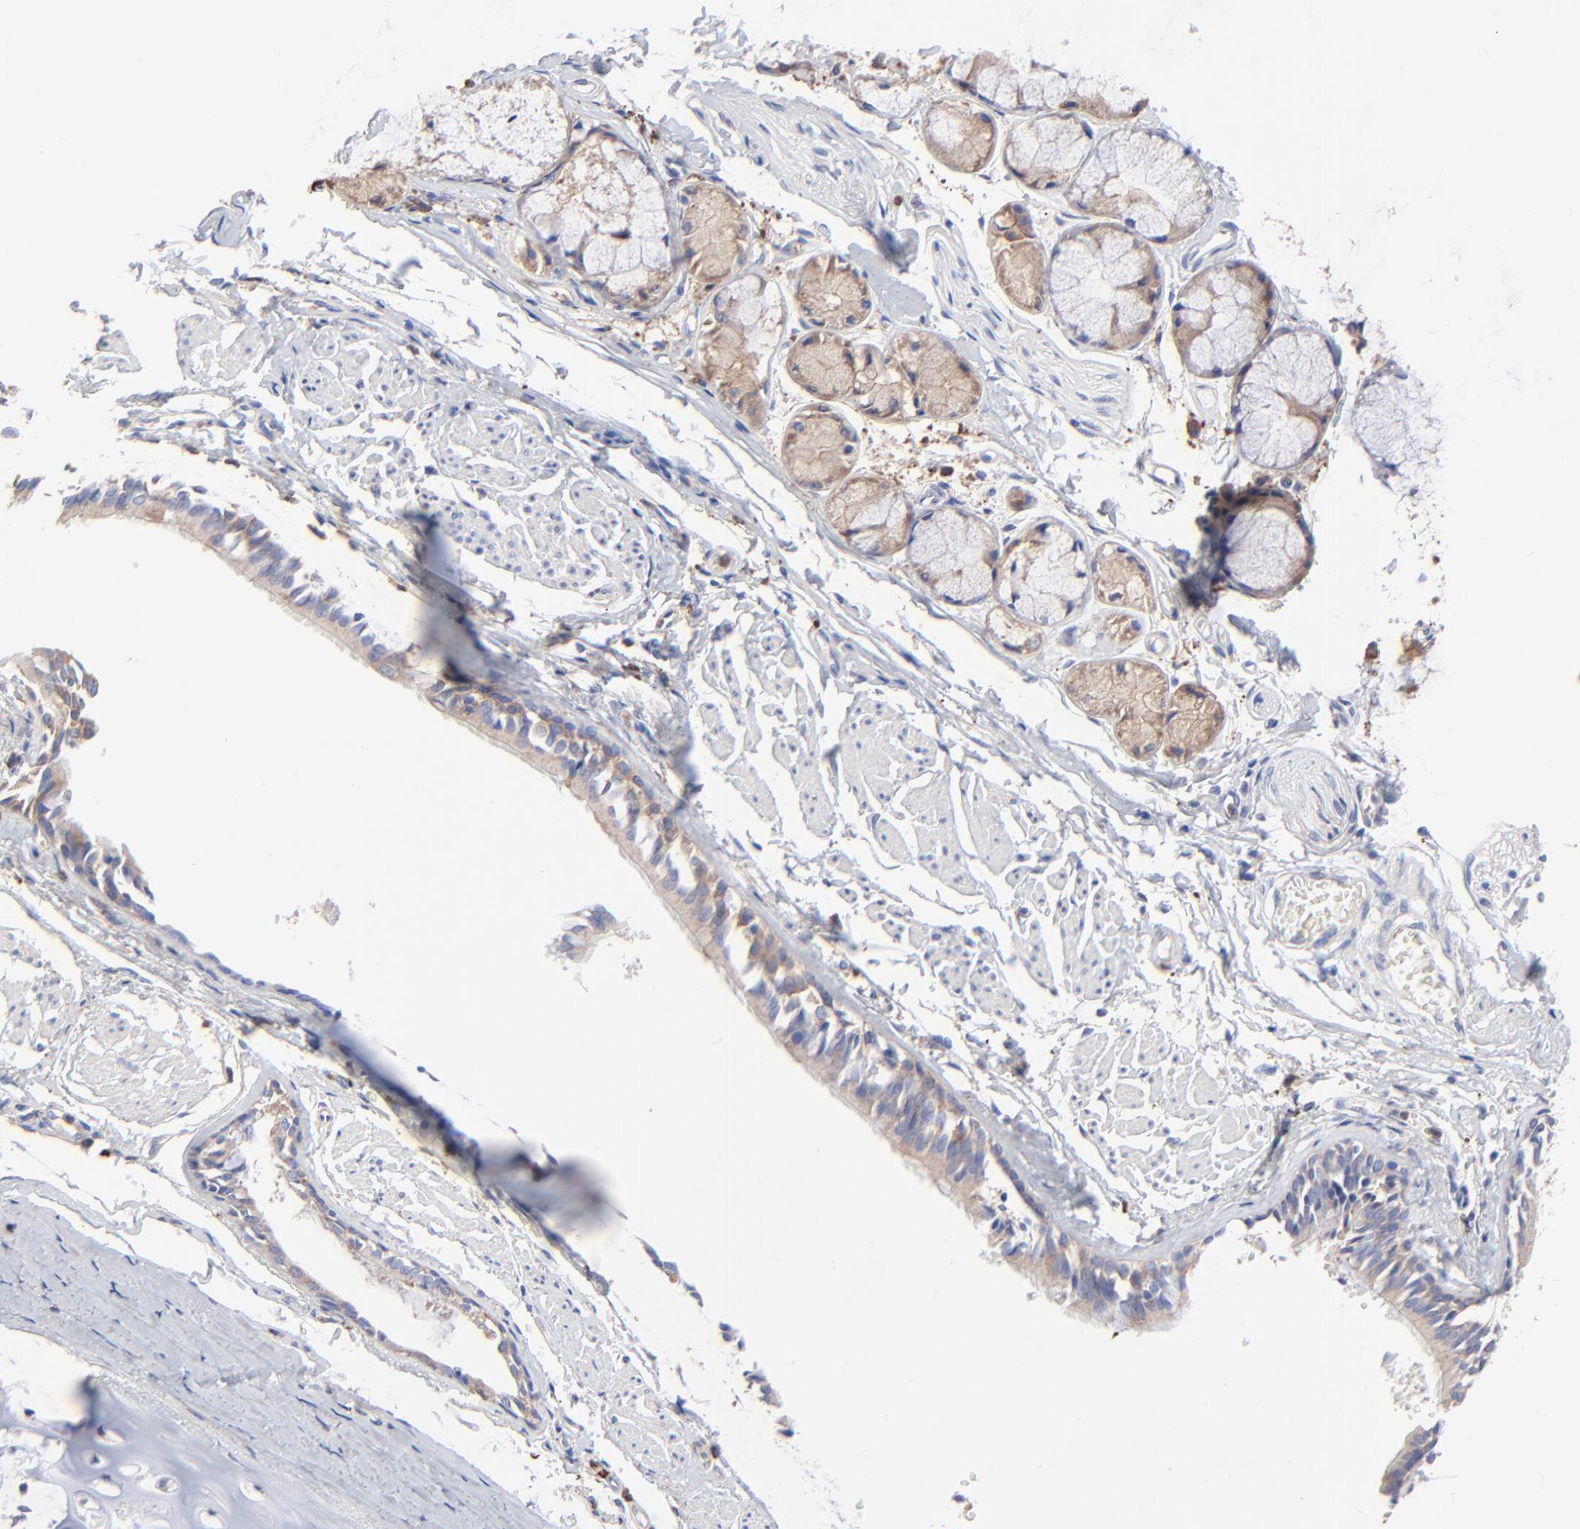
{"staining": {"intensity": "weak", "quantity": ">75%", "location": "cytoplasmic/membranous"}, "tissue": "bronchus", "cell_type": "Respiratory epithelial cells", "image_type": "normal", "snomed": [{"axis": "morphology", "description": "Normal tissue, NOS"}, {"axis": "topography", "description": "Bronchus"}, {"axis": "topography", "description": "Lung"}], "caption": "IHC micrograph of normal human bronchus stained for a protein (brown), which reveals low levels of weak cytoplasmic/membranous positivity in approximately >75% of respiratory epithelial cells.", "gene": "PPFIBP2", "patient": {"sex": "female", "age": 56}}